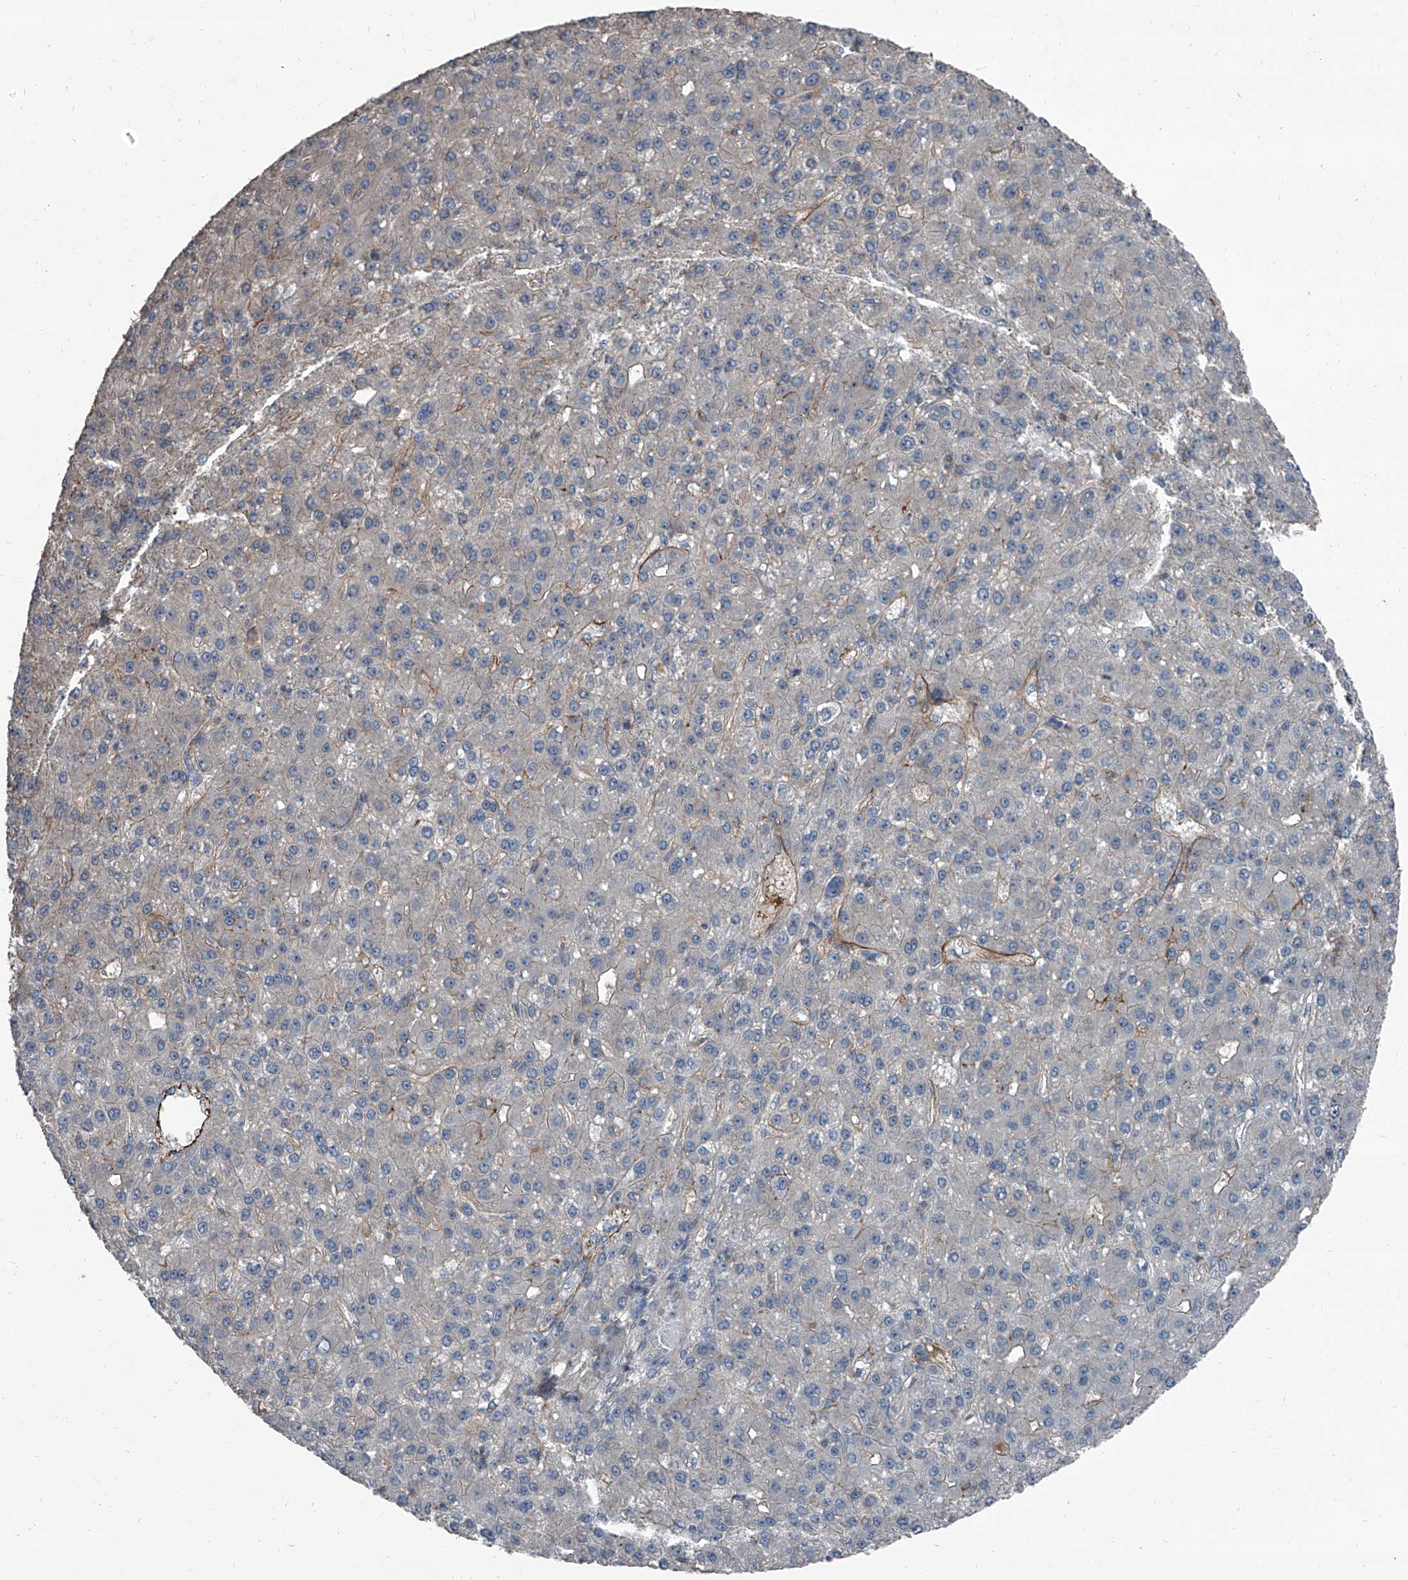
{"staining": {"intensity": "weak", "quantity": "25%-75%", "location": "cytoplasmic/membranous"}, "tissue": "liver cancer", "cell_type": "Tumor cells", "image_type": "cancer", "snomed": [{"axis": "morphology", "description": "Carcinoma, Hepatocellular, NOS"}, {"axis": "topography", "description": "Liver"}], "caption": "IHC (DAB) staining of human liver cancer reveals weak cytoplasmic/membranous protein expression in about 25%-75% of tumor cells.", "gene": "OARD1", "patient": {"sex": "male", "age": 67}}